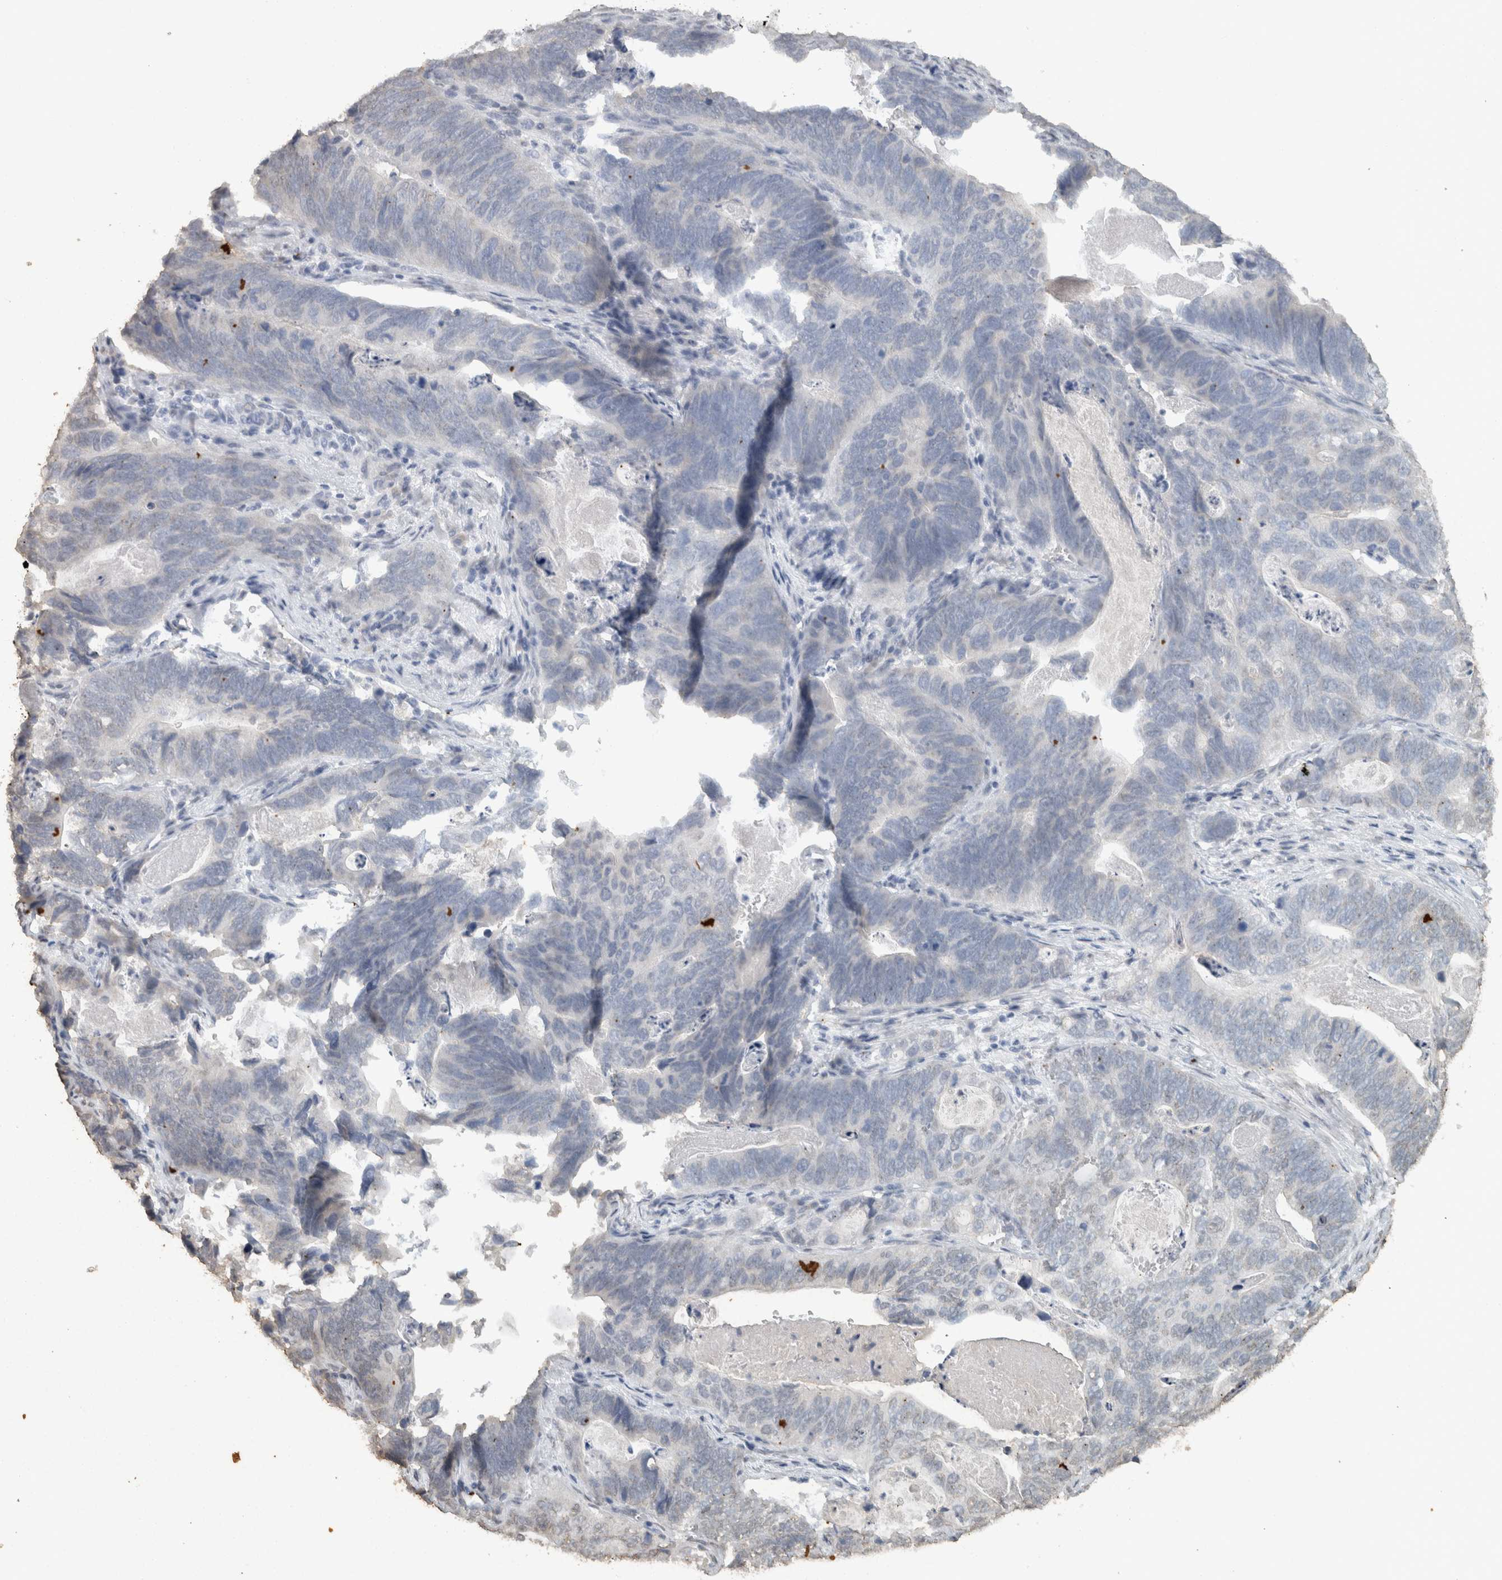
{"staining": {"intensity": "negative", "quantity": "none", "location": "none"}, "tissue": "stomach cancer", "cell_type": "Tumor cells", "image_type": "cancer", "snomed": [{"axis": "morphology", "description": "Normal tissue, NOS"}, {"axis": "morphology", "description": "Adenocarcinoma, NOS"}, {"axis": "topography", "description": "Stomach"}], "caption": "Tumor cells are negative for protein expression in human adenocarcinoma (stomach). (Immunohistochemistry, brightfield microscopy, high magnification).", "gene": "HAND2", "patient": {"sex": "female", "age": 89}}